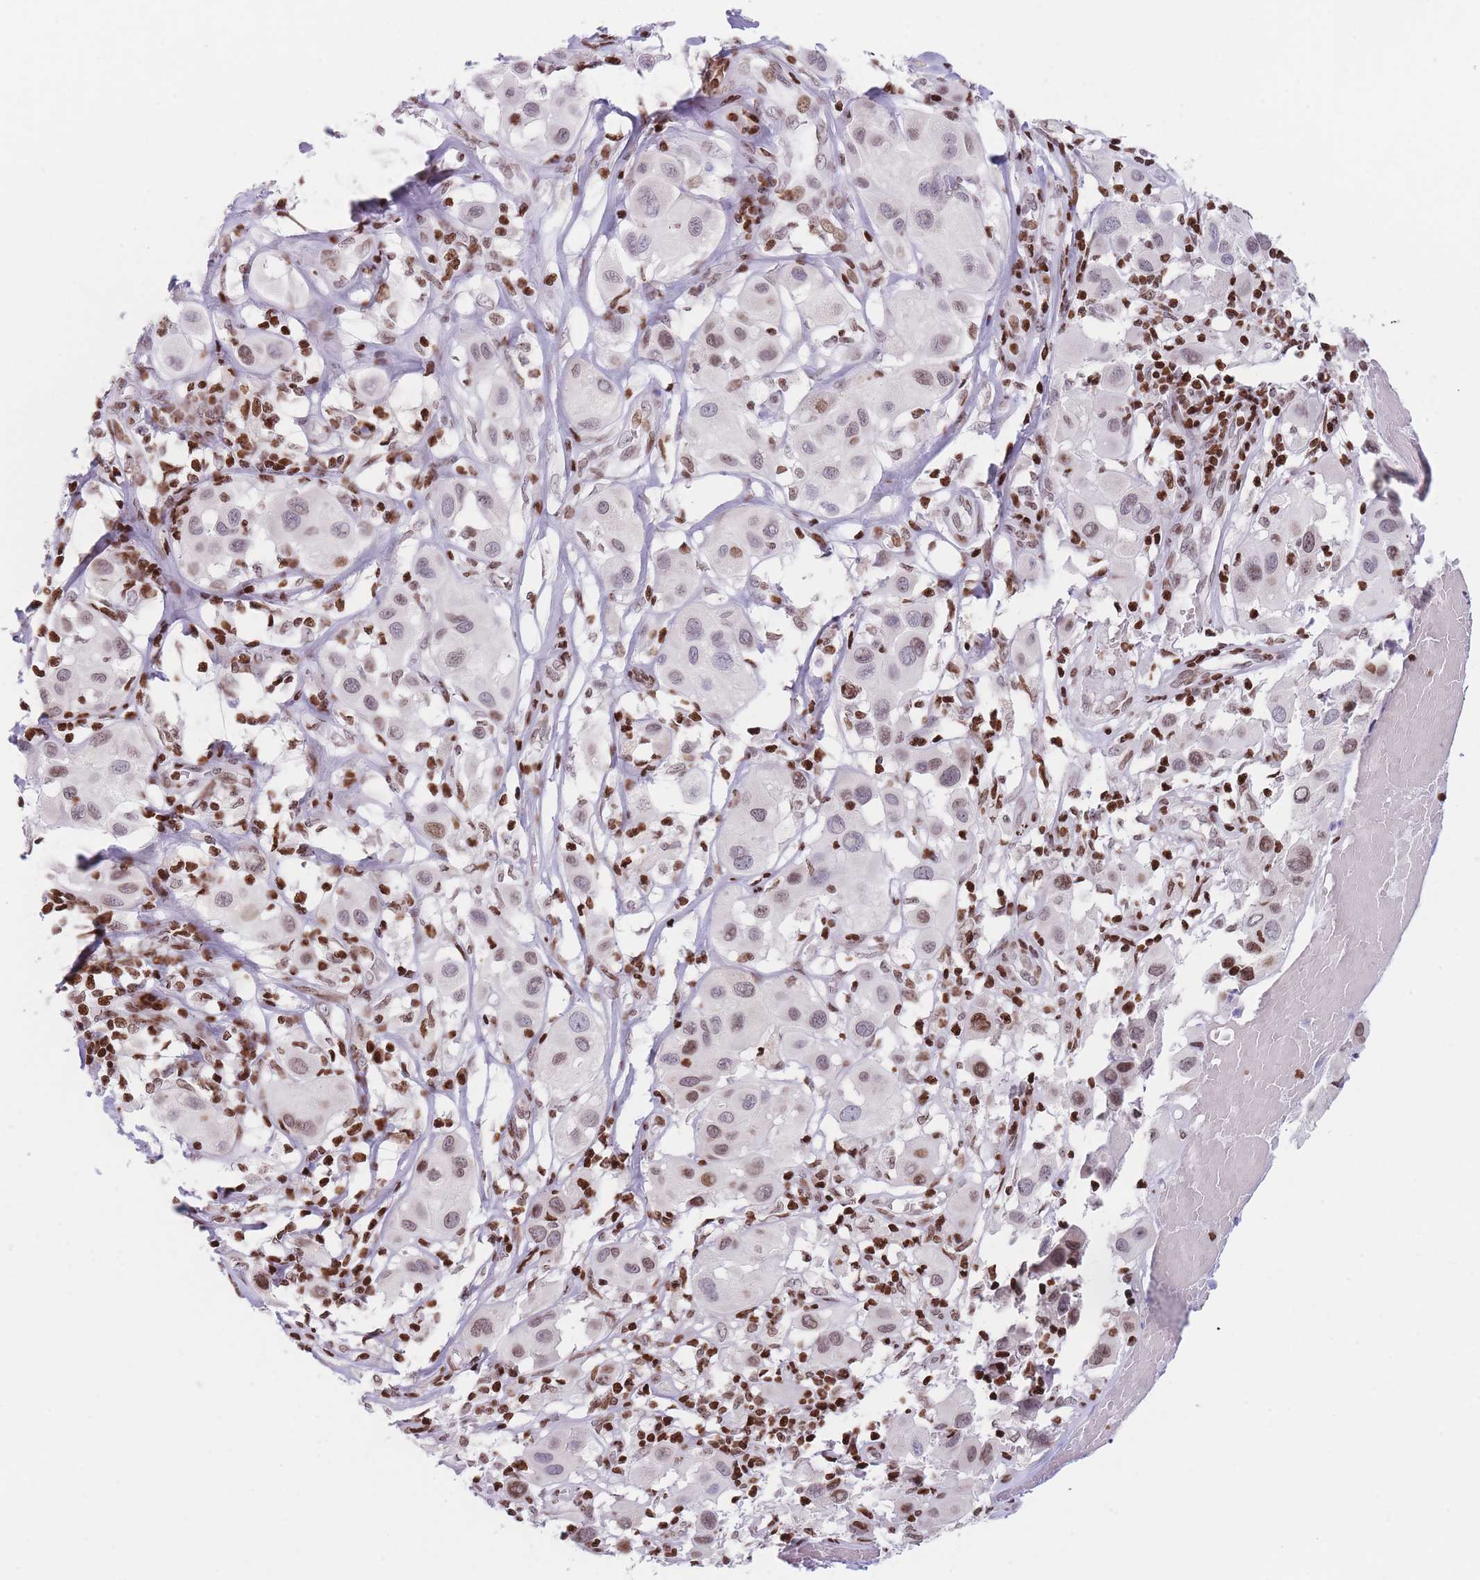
{"staining": {"intensity": "moderate", "quantity": ">75%", "location": "nuclear"}, "tissue": "melanoma", "cell_type": "Tumor cells", "image_type": "cancer", "snomed": [{"axis": "morphology", "description": "Malignant melanoma, Metastatic site"}, {"axis": "topography", "description": "Skin"}], "caption": "A brown stain labels moderate nuclear staining of a protein in human malignant melanoma (metastatic site) tumor cells. The protein of interest is shown in brown color, while the nuclei are stained blue.", "gene": "AK9", "patient": {"sex": "male", "age": 41}}